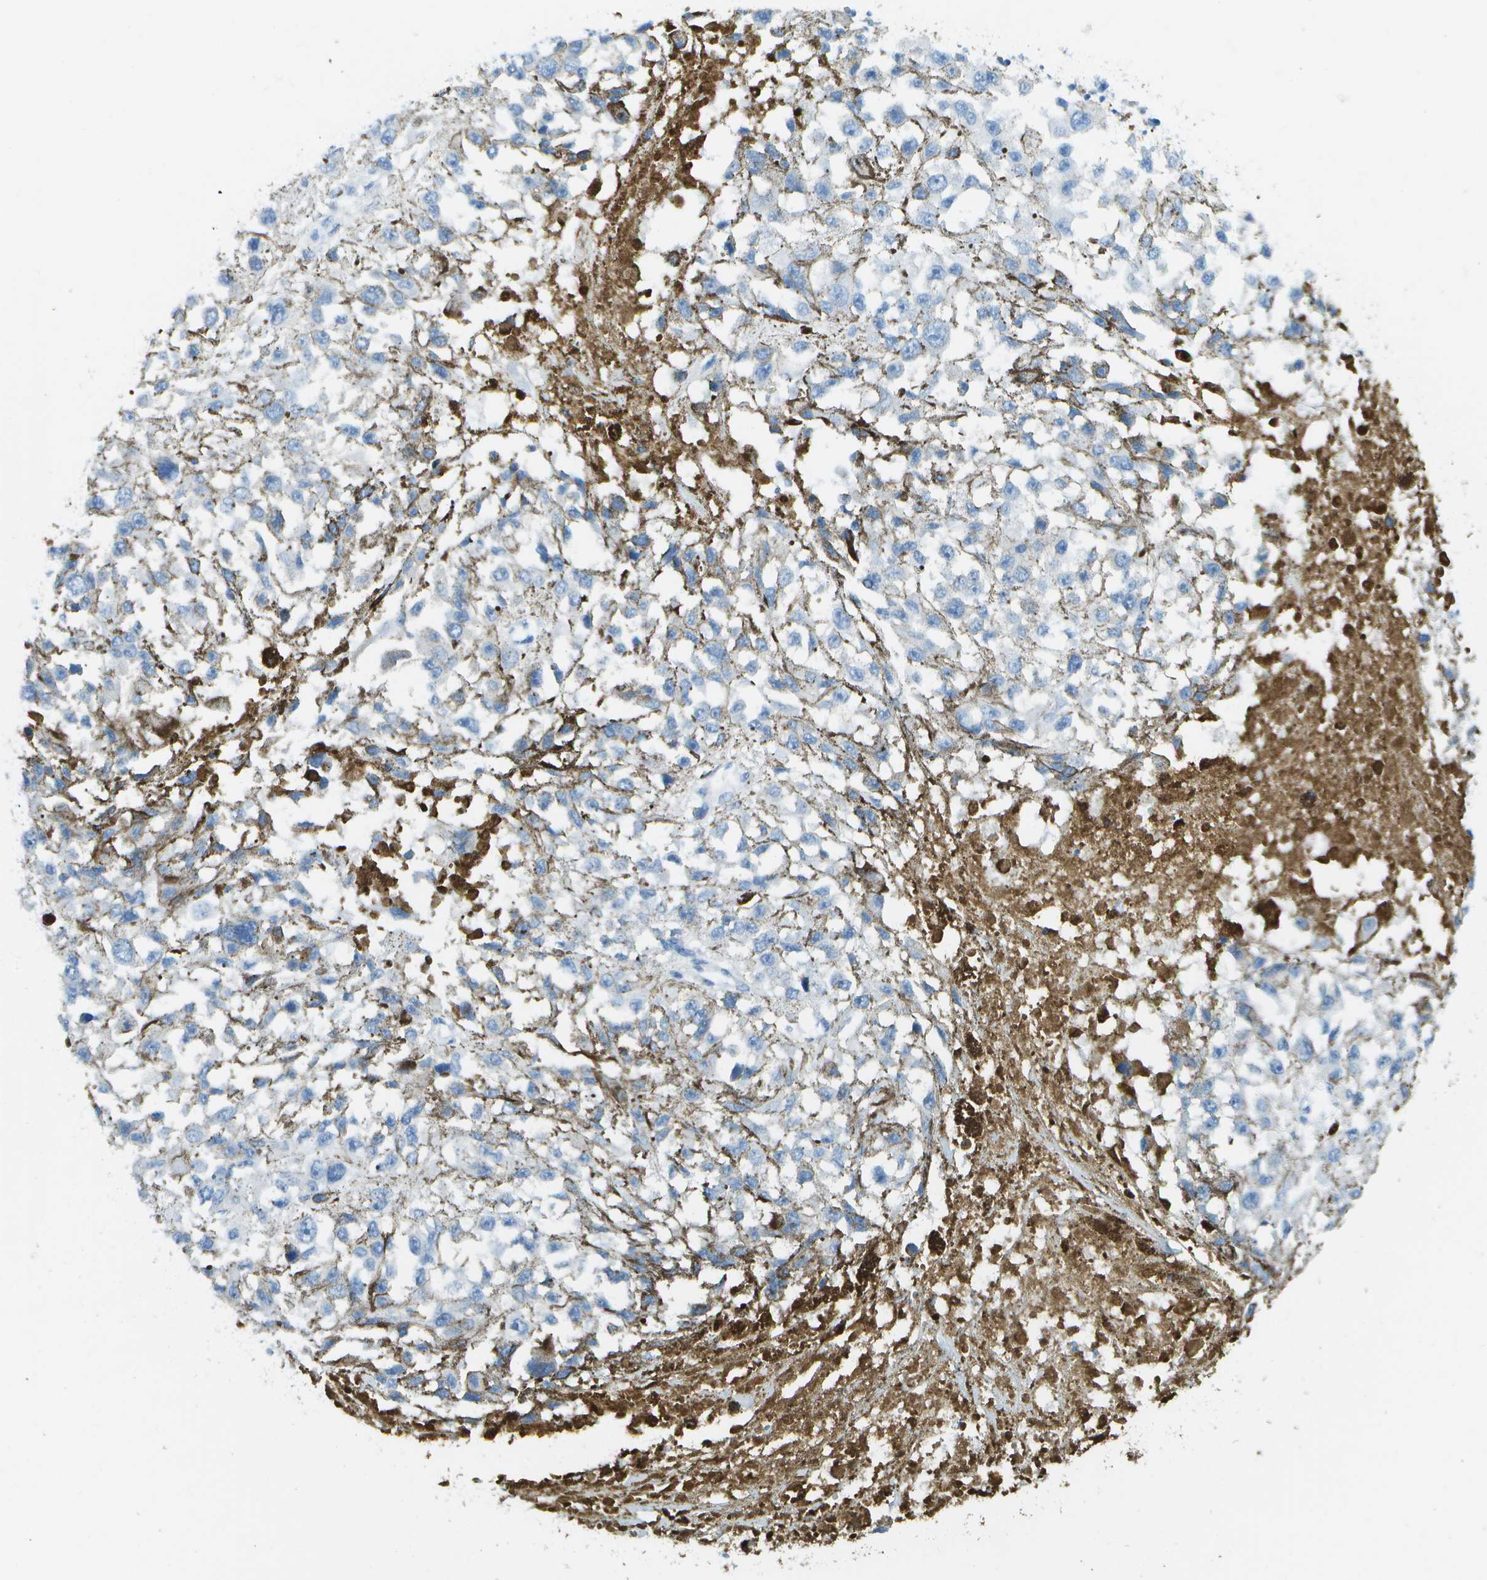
{"staining": {"intensity": "negative", "quantity": "none", "location": "none"}, "tissue": "melanoma", "cell_type": "Tumor cells", "image_type": "cancer", "snomed": [{"axis": "morphology", "description": "Malignant melanoma, Metastatic site"}, {"axis": "topography", "description": "Lymph node"}], "caption": "Tumor cells are negative for brown protein staining in melanoma.", "gene": "C1S", "patient": {"sex": "male", "age": 59}}